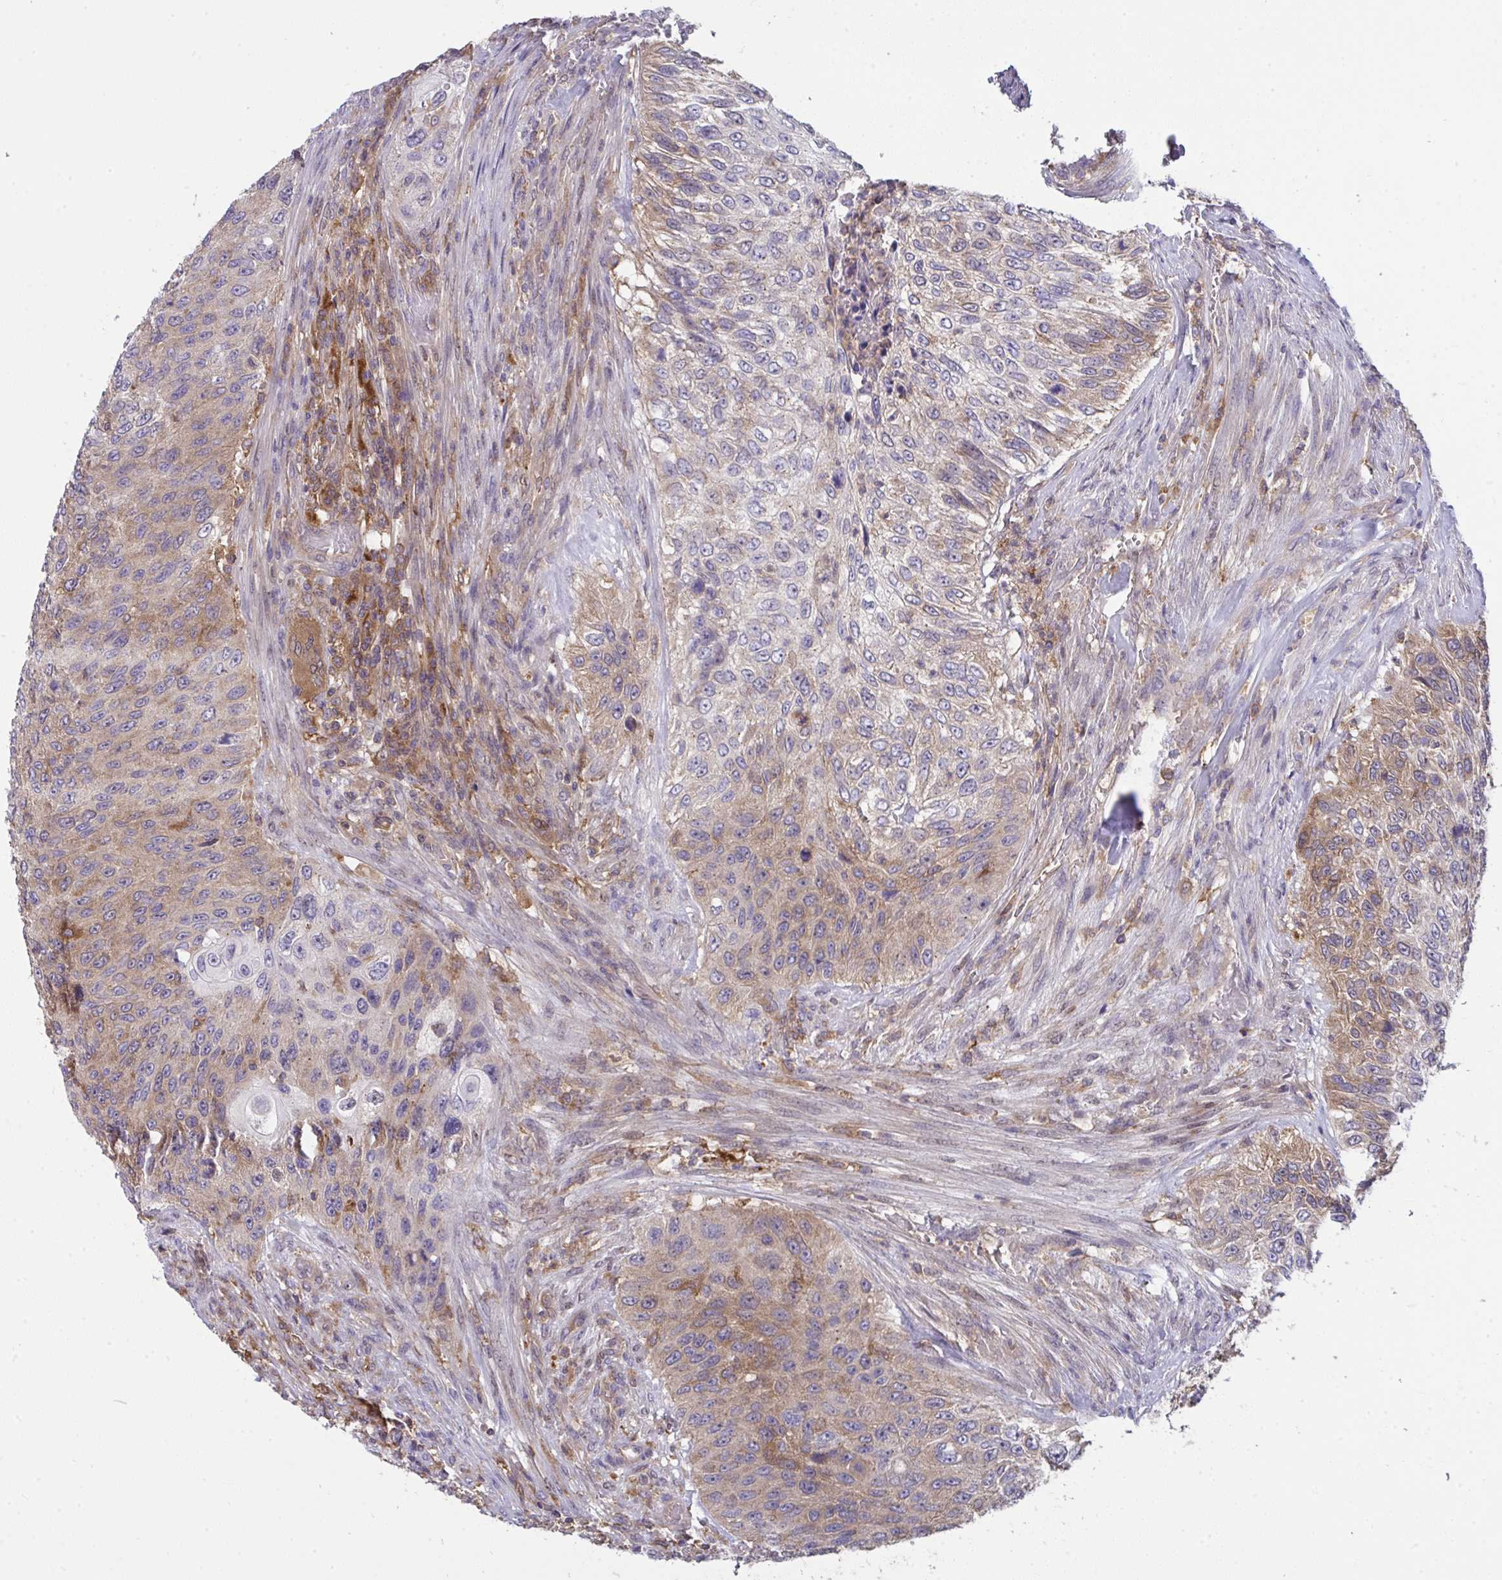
{"staining": {"intensity": "moderate", "quantity": "25%-75%", "location": "cytoplasmic/membranous"}, "tissue": "urothelial cancer", "cell_type": "Tumor cells", "image_type": "cancer", "snomed": [{"axis": "morphology", "description": "Urothelial carcinoma, High grade"}, {"axis": "topography", "description": "Urinary bladder"}], "caption": "High-grade urothelial carcinoma was stained to show a protein in brown. There is medium levels of moderate cytoplasmic/membranous staining in about 25%-75% of tumor cells.", "gene": "ALDH16A1", "patient": {"sex": "female", "age": 60}}